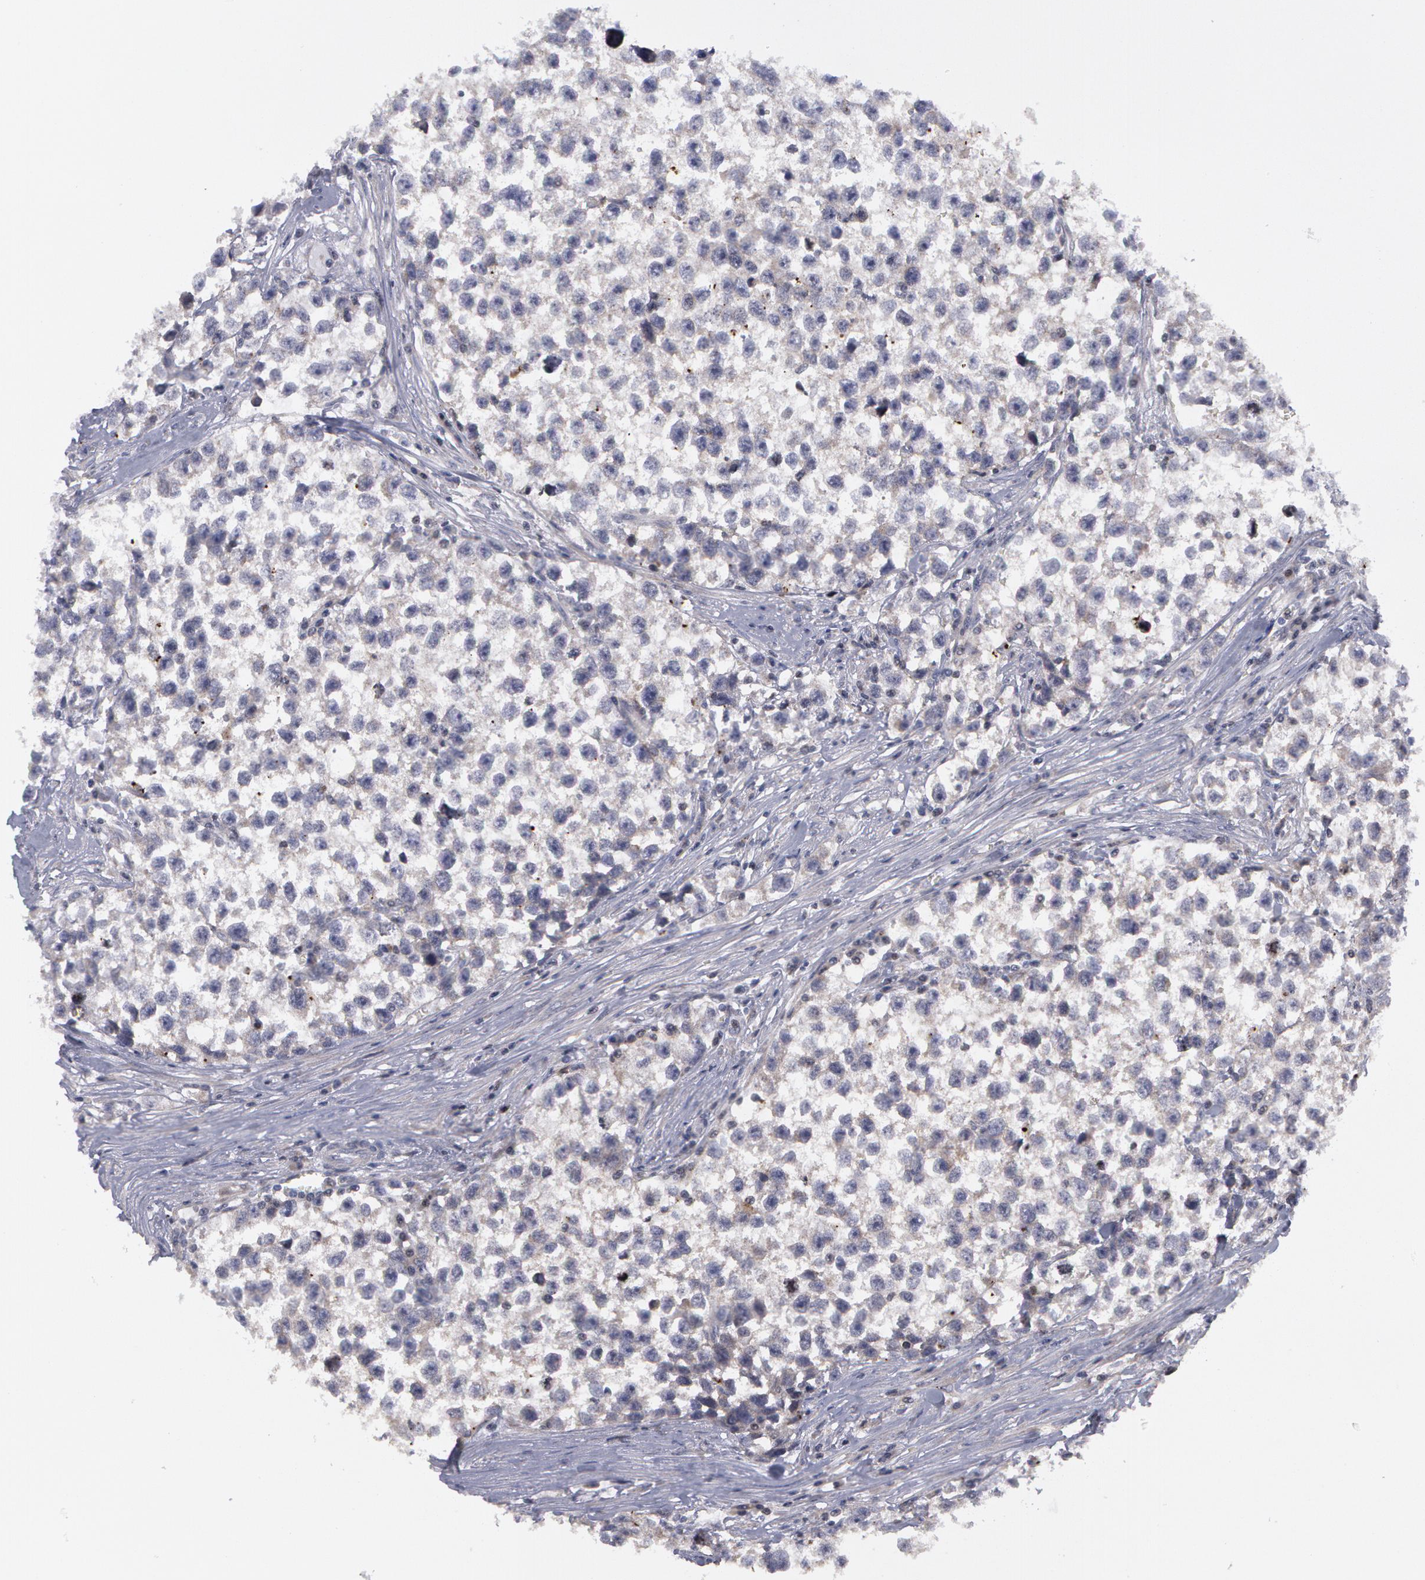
{"staining": {"intensity": "negative", "quantity": "none", "location": "none"}, "tissue": "testis cancer", "cell_type": "Tumor cells", "image_type": "cancer", "snomed": [{"axis": "morphology", "description": "Seminoma, NOS"}, {"axis": "morphology", "description": "Carcinoma, Embryonal, NOS"}, {"axis": "topography", "description": "Testis"}], "caption": "Immunohistochemistry of human embryonal carcinoma (testis) displays no positivity in tumor cells.", "gene": "ERBB2", "patient": {"sex": "male", "age": 30}}